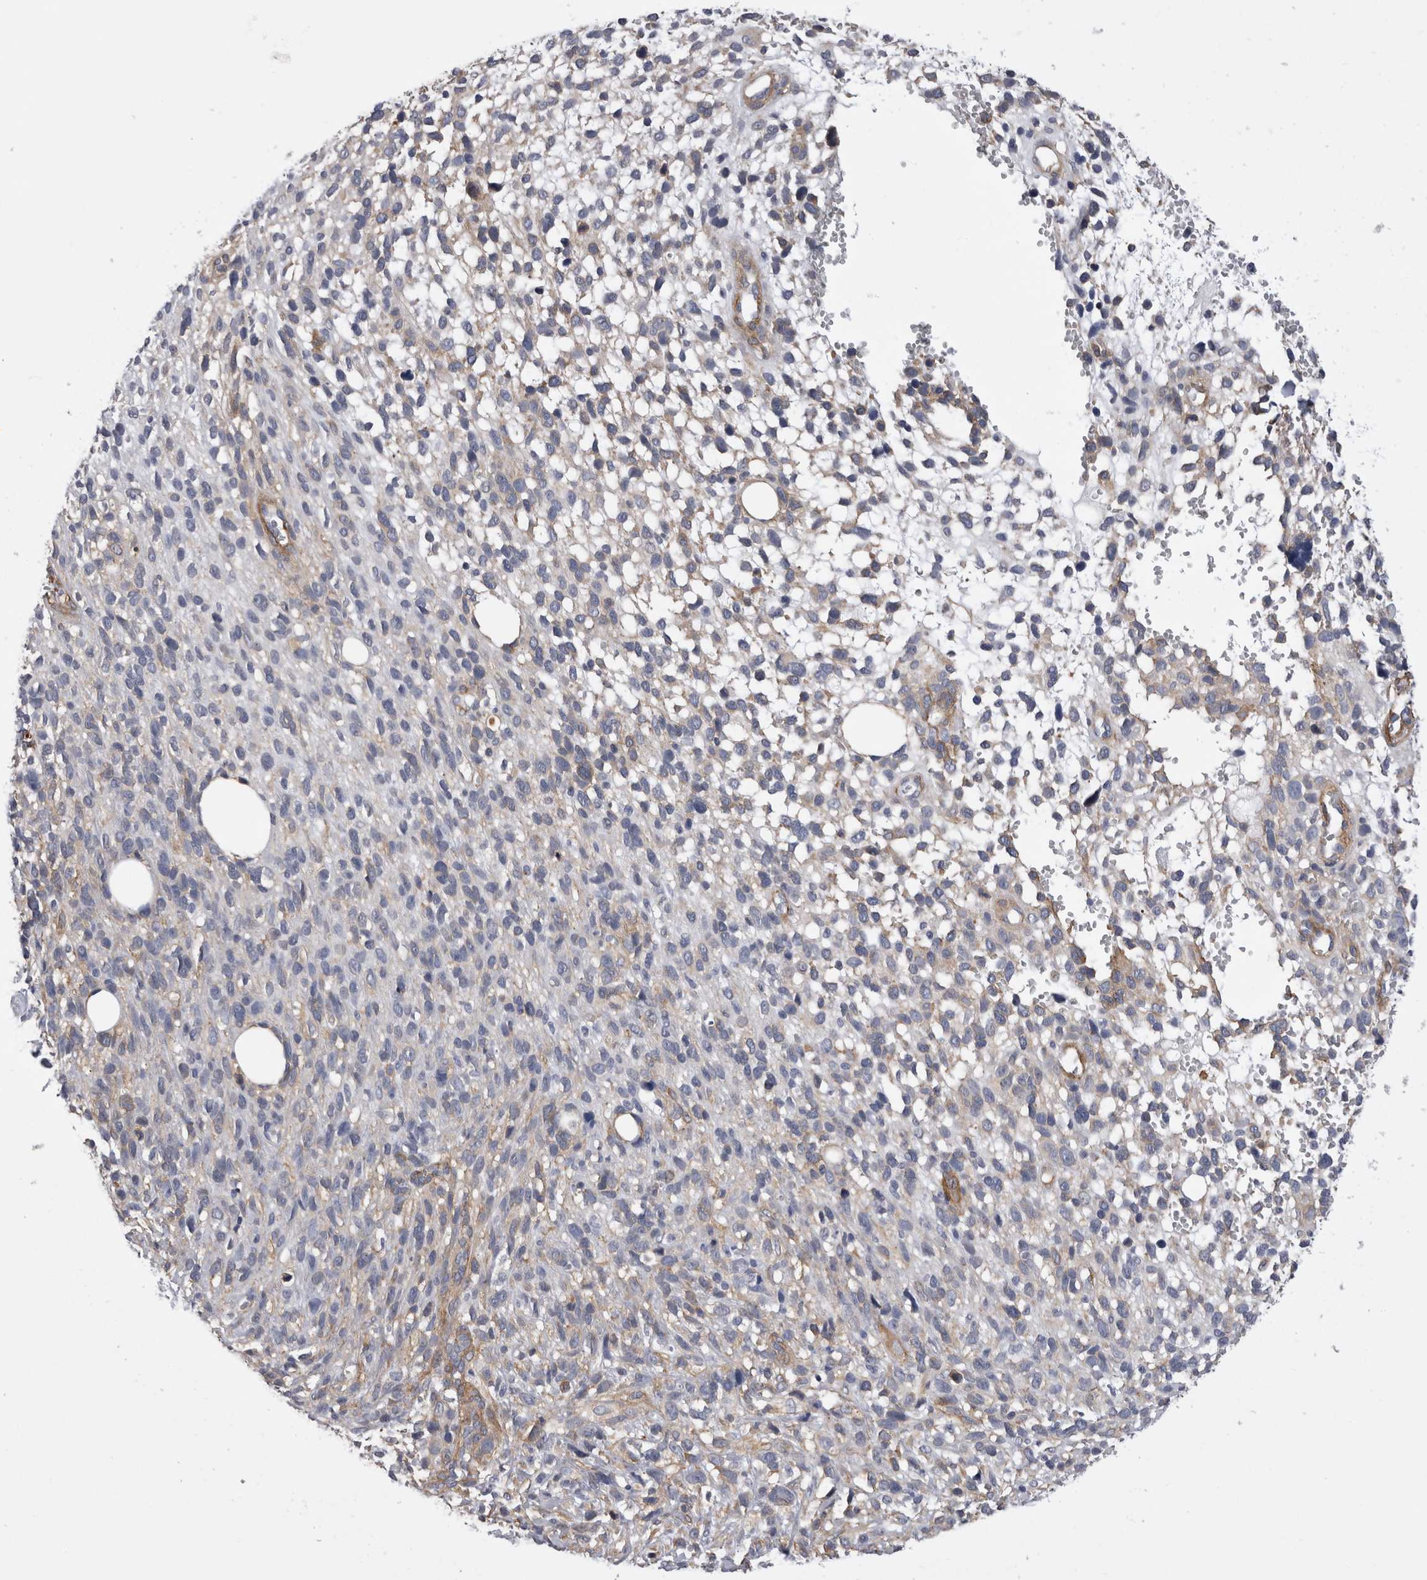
{"staining": {"intensity": "weak", "quantity": "<25%", "location": "cytoplasmic/membranous"}, "tissue": "melanoma", "cell_type": "Tumor cells", "image_type": "cancer", "snomed": [{"axis": "morphology", "description": "Malignant melanoma, NOS"}, {"axis": "topography", "description": "Skin"}], "caption": "Protein analysis of malignant melanoma reveals no significant positivity in tumor cells. Brightfield microscopy of immunohistochemistry stained with DAB (brown) and hematoxylin (blue), captured at high magnification.", "gene": "EPRS1", "patient": {"sex": "female", "age": 55}}